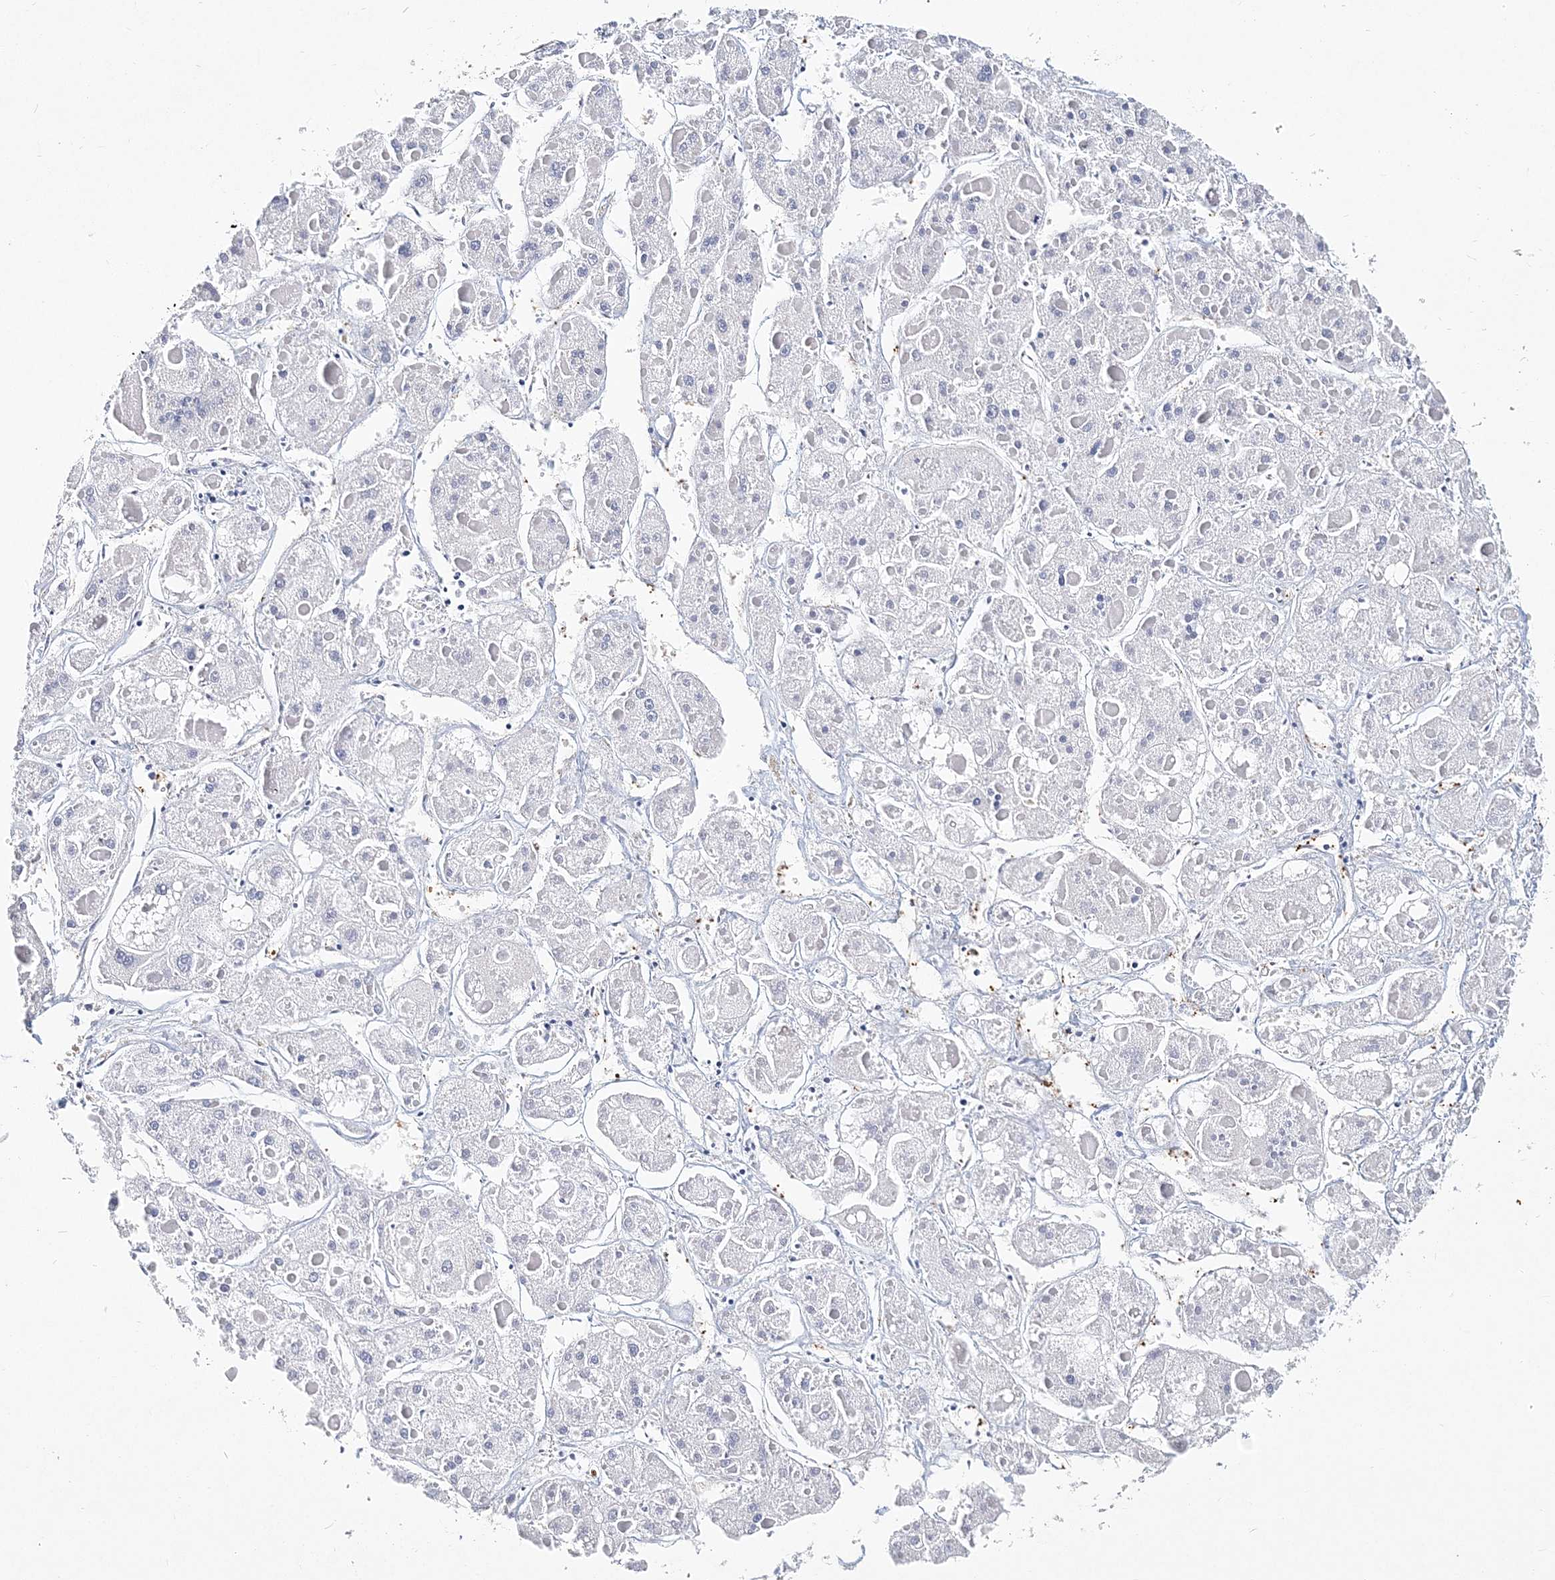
{"staining": {"intensity": "negative", "quantity": "none", "location": "none"}, "tissue": "liver cancer", "cell_type": "Tumor cells", "image_type": "cancer", "snomed": [{"axis": "morphology", "description": "Carcinoma, Hepatocellular, NOS"}, {"axis": "topography", "description": "Liver"}], "caption": "DAB immunohistochemical staining of human liver cancer (hepatocellular carcinoma) shows no significant positivity in tumor cells.", "gene": "ITGA2B", "patient": {"sex": "female", "age": 73}}